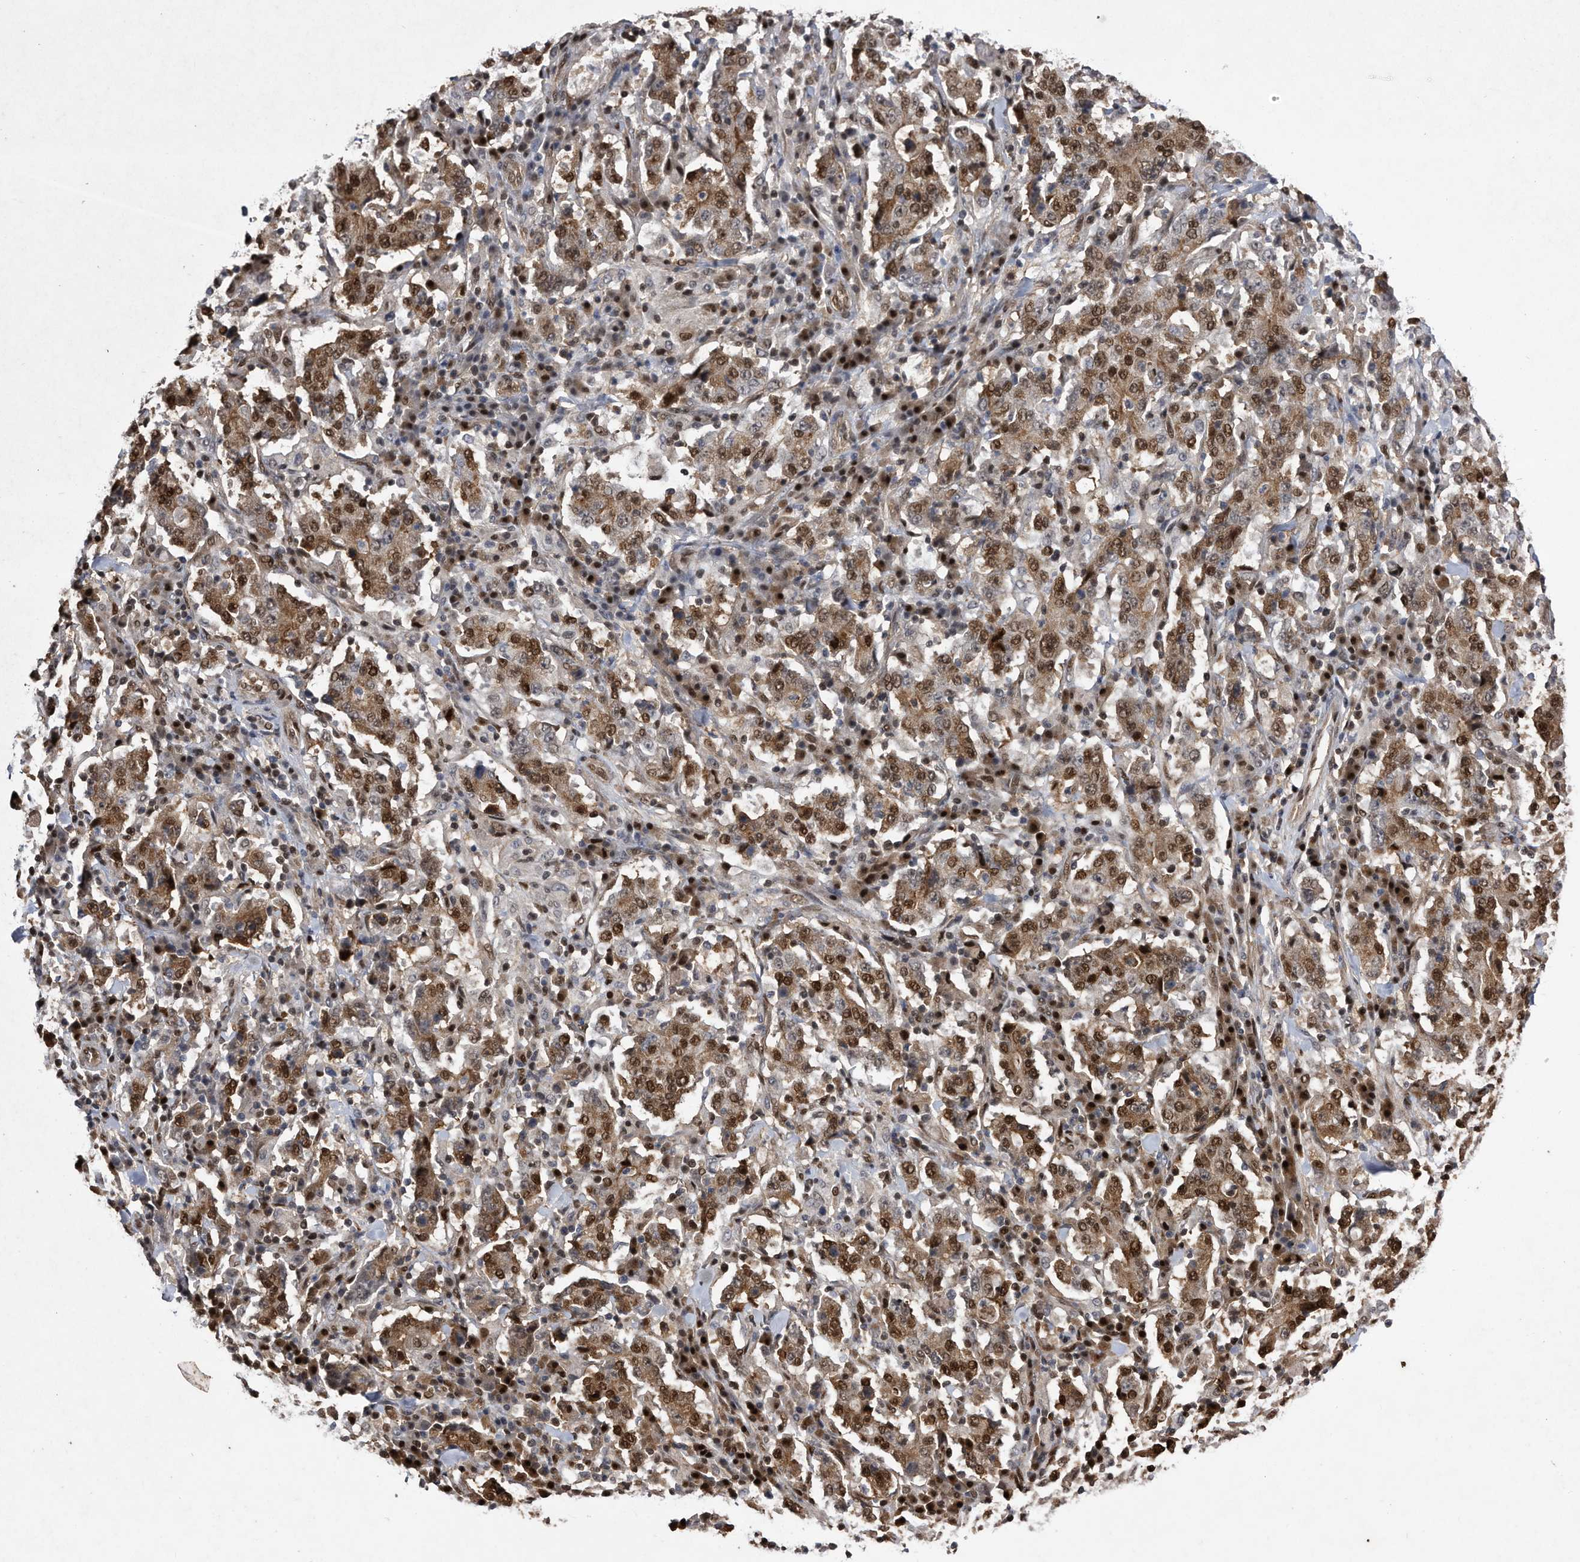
{"staining": {"intensity": "moderate", "quantity": ">75%", "location": "nuclear"}, "tissue": "stomach cancer", "cell_type": "Tumor cells", "image_type": "cancer", "snomed": [{"axis": "morphology", "description": "Normal tissue, NOS"}, {"axis": "morphology", "description": "Adenocarcinoma, NOS"}, {"axis": "topography", "description": "Stomach, upper"}, {"axis": "topography", "description": "Stomach"}], "caption": "Stomach cancer stained with a protein marker exhibits moderate staining in tumor cells.", "gene": "RAD23B", "patient": {"sex": "male", "age": 59}}